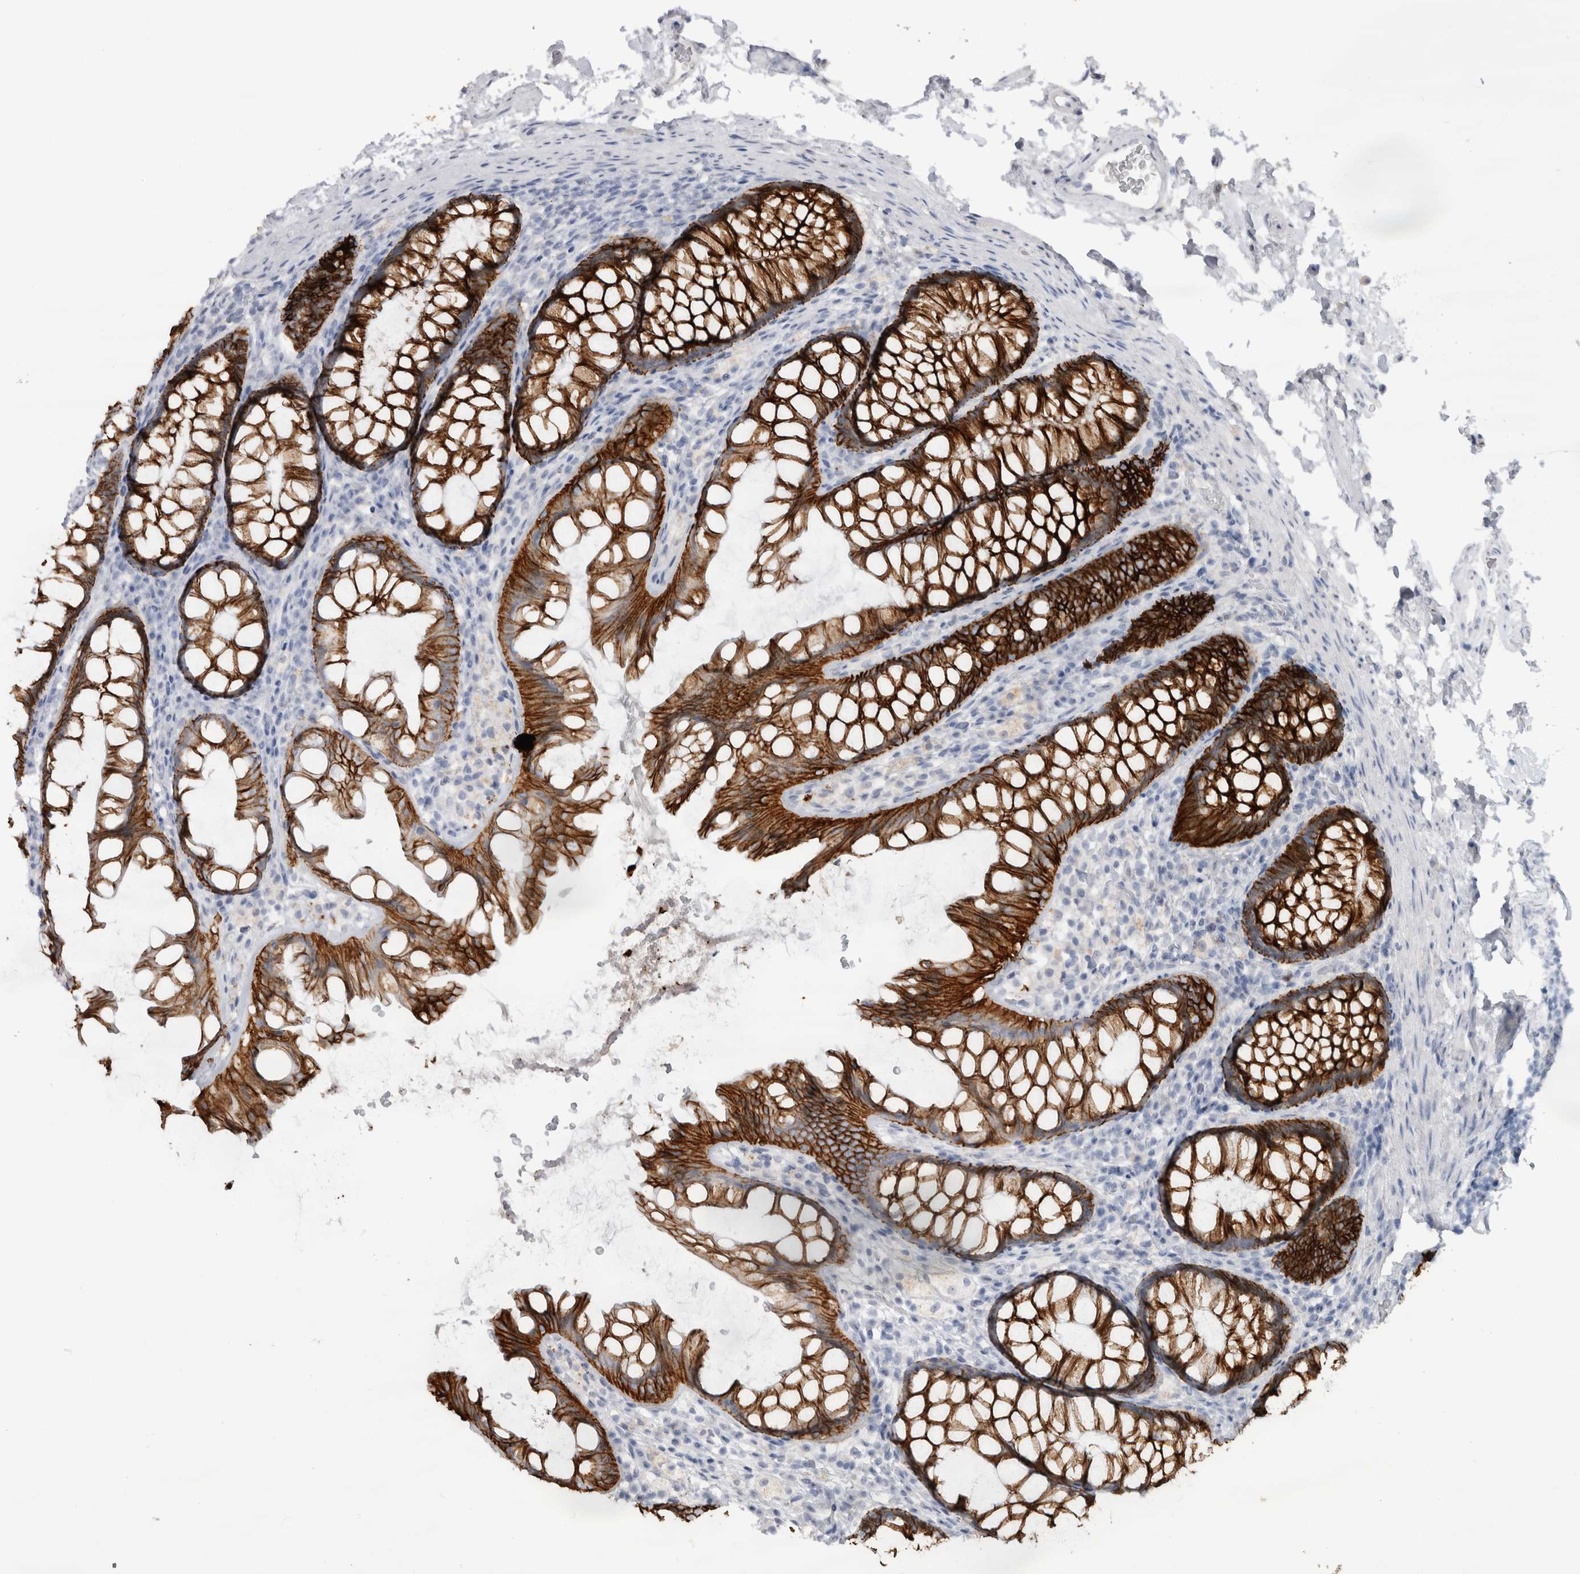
{"staining": {"intensity": "negative", "quantity": "none", "location": "none"}, "tissue": "colon", "cell_type": "Endothelial cells", "image_type": "normal", "snomed": [{"axis": "morphology", "description": "Normal tissue, NOS"}, {"axis": "topography", "description": "Colon"}], "caption": "Human colon stained for a protein using immunohistochemistry exhibits no expression in endothelial cells.", "gene": "CDH17", "patient": {"sex": "female", "age": 62}}